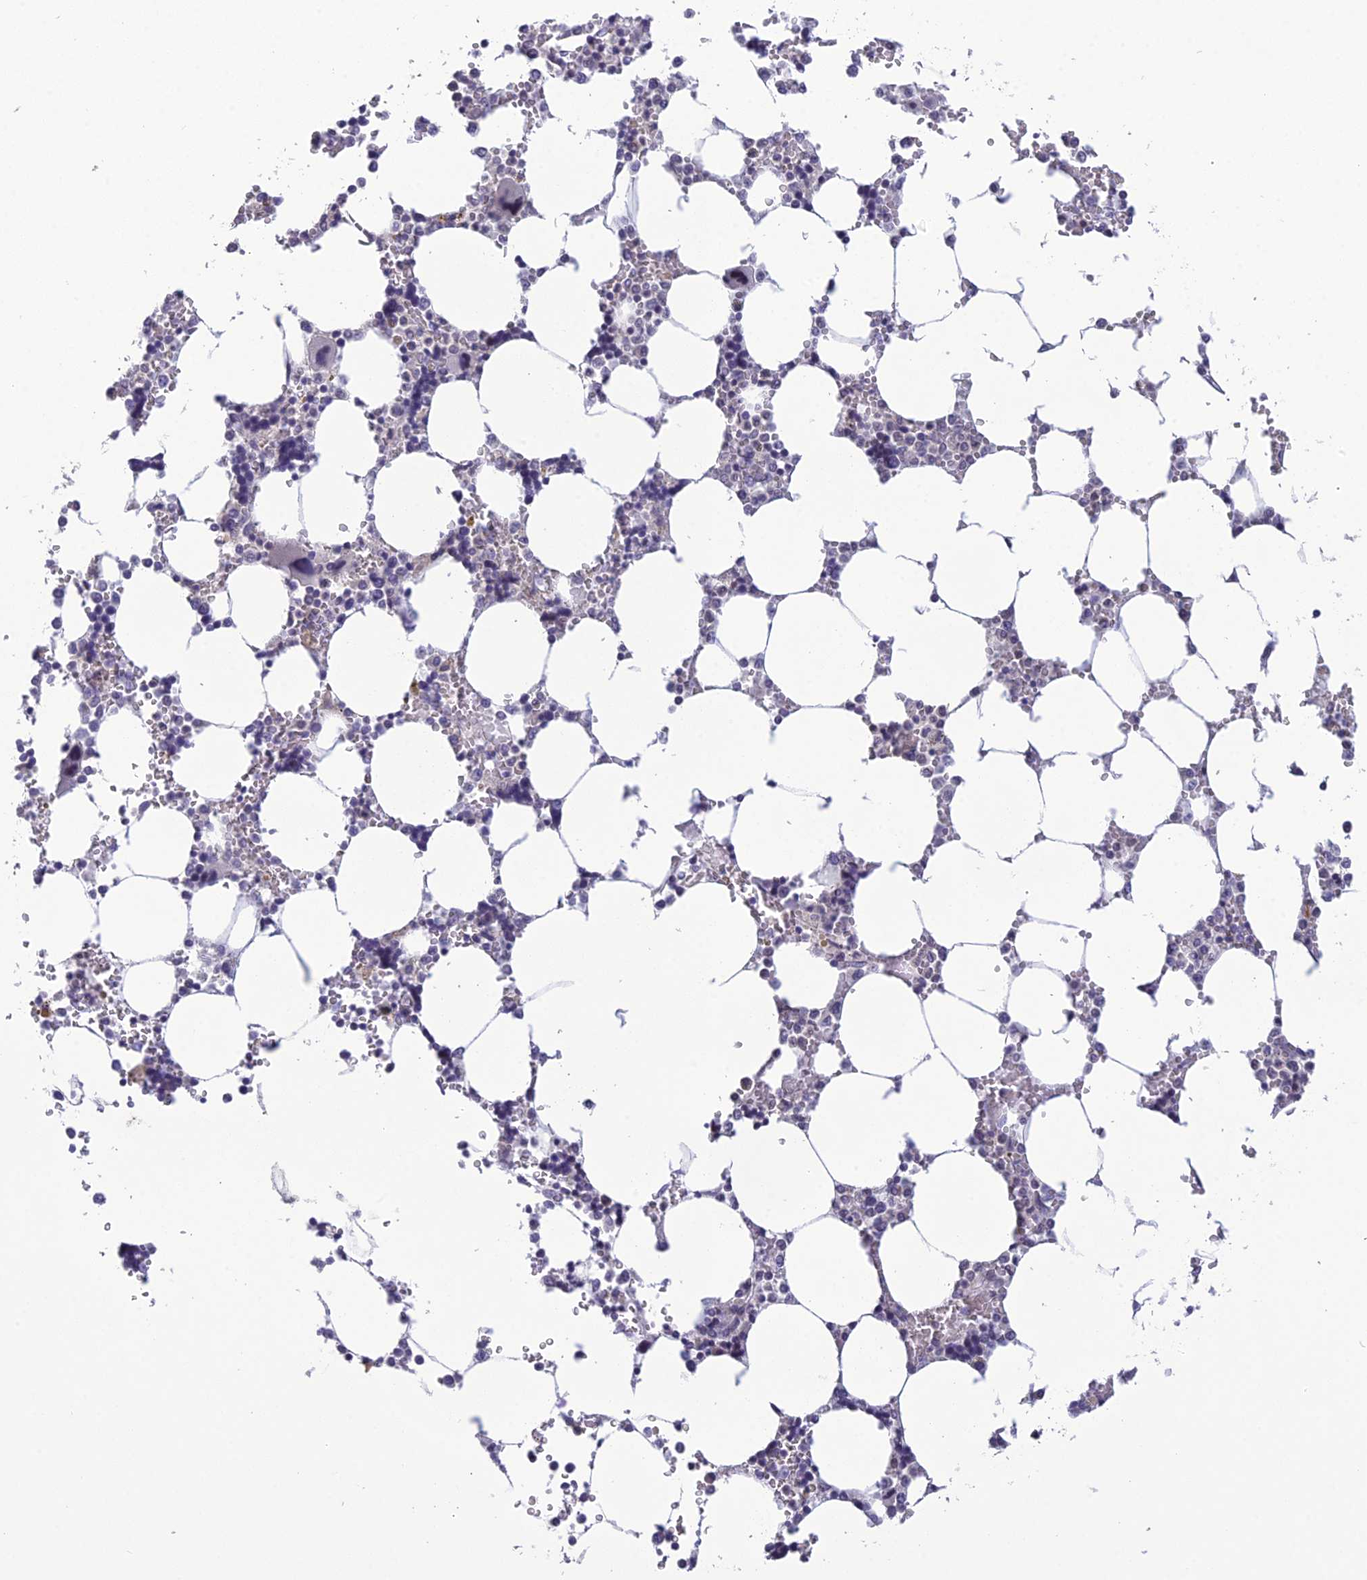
{"staining": {"intensity": "negative", "quantity": "none", "location": "none"}, "tissue": "bone marrow", "cell_type": "Hematopoietic cells", "image_type": "normal", "snomed": [{"axis": "morphology", "description": "Normal tissue, NOS"}, {"axis": "topography", "description": "Bone marrow"}], "caption": "IHC micrograph of normal human bone marrow stained for a protein (brown), which shows no expression in hematopoietic cells.", "gene": "TMEM134", "patient": {"sex": "male", "age": 64}}